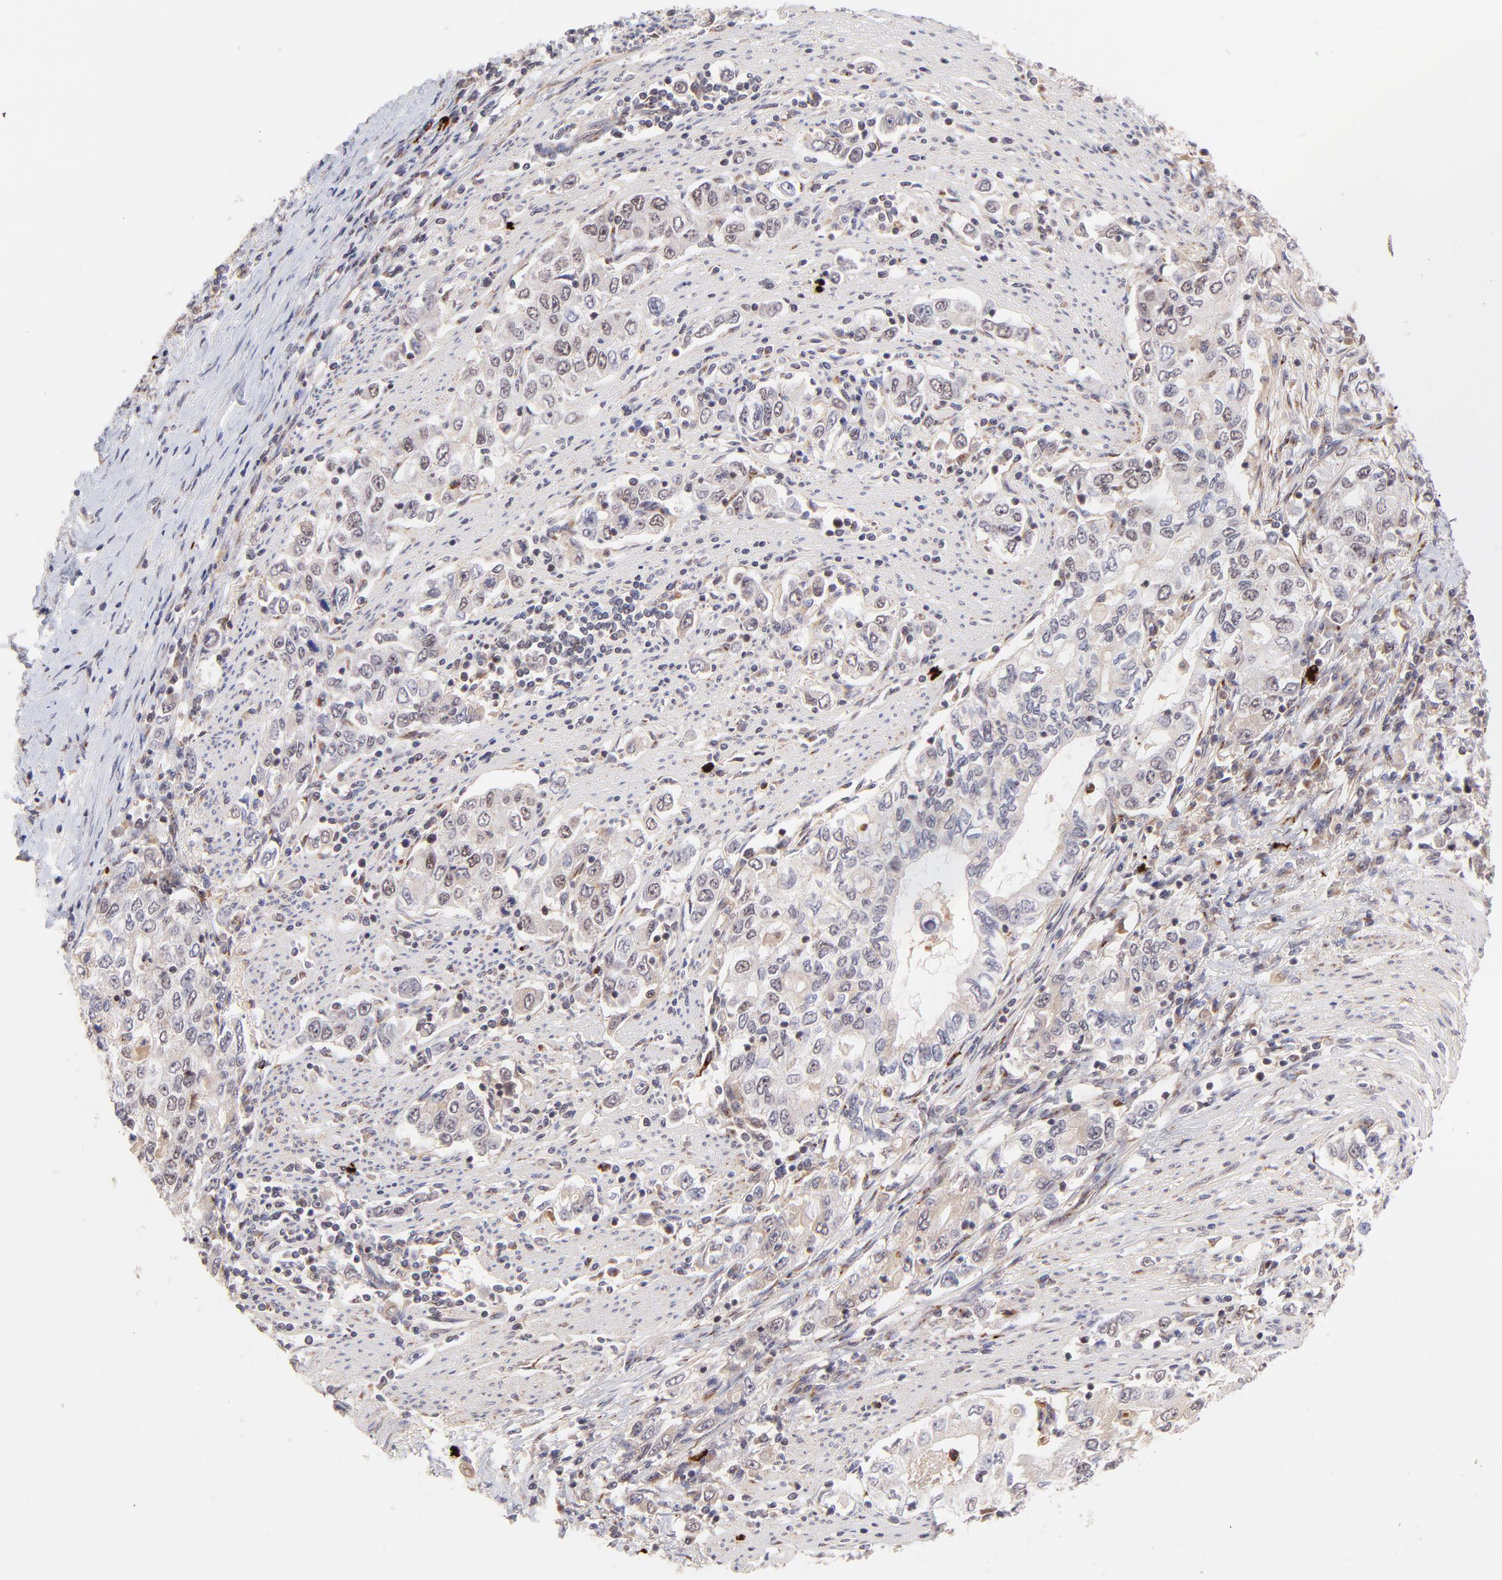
{"staining": {"intensity": "weak", "quantity": "<25%", "location": "nuclear"}, "tissue": "stomach cancer", "cell_type": "Tumor cells", "image_type": "cancer", "snomed": [{"axis": "morphology", "description": "Adenocarcinoma, NOS"}, {"axis": "topography", "description": "Stomach, lower"}], "caption": "Stomach cancer stained for a protein using immunohistochemistry displays no staining tumor cells.", "gene": "MED12", "patient": {"sex": "female", "age": 72}}